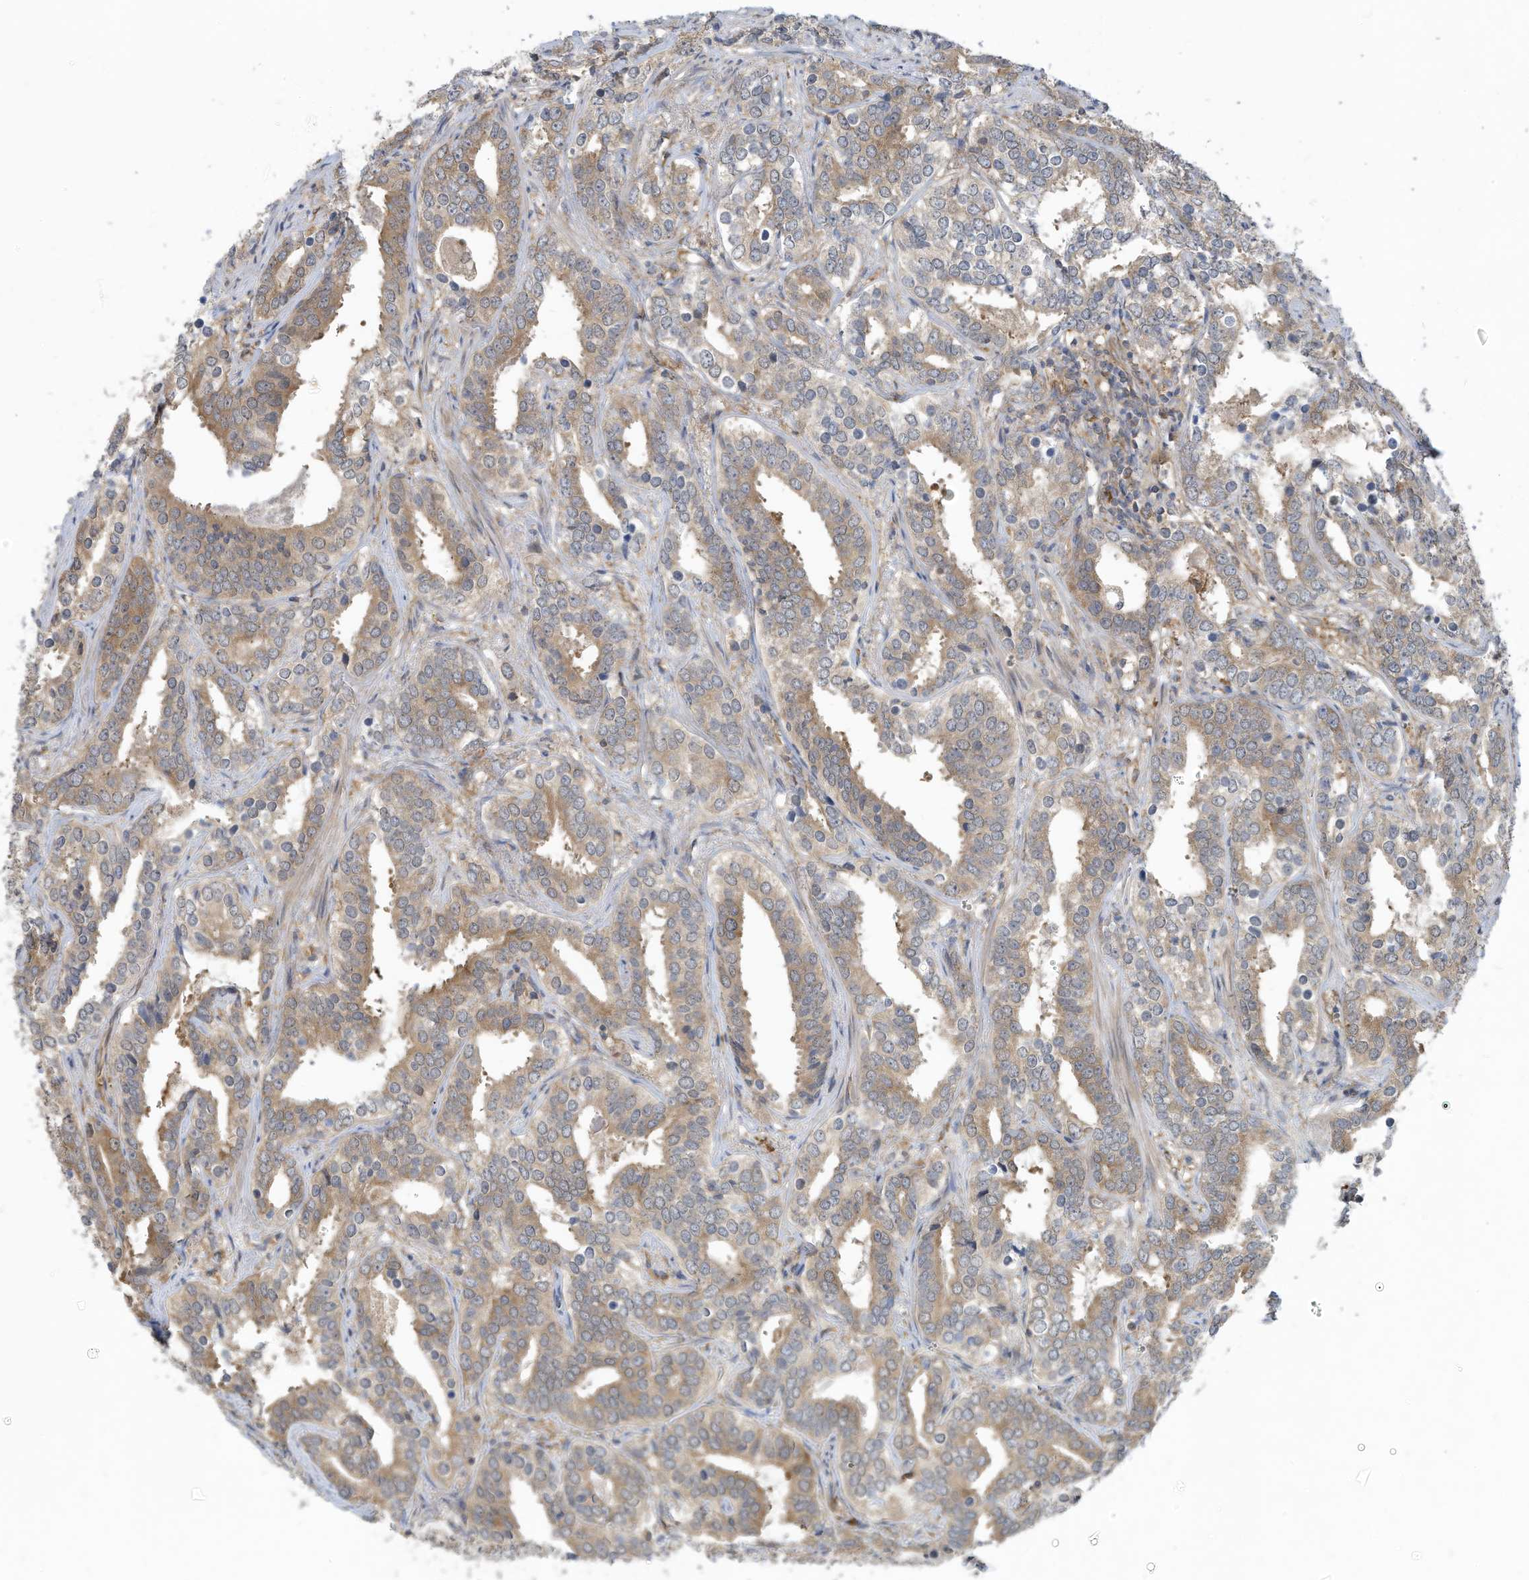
{"staining": {"intensity": "moderate", "quantity": ">75%", "location": "cytoplasmic/membranous"}, "tissue": "prostate cancer", "cell_type": "Tumor cells", "image_type": "cancer", "snomed": [{"axis": "morphology", "description": "Adenocarcinoma, High grade"}, {"axis": "topography", "description": "Prostate"}], "caption": "Protein expression analysis of prostate cancer demonstrates moderate cytoplasmic/membranous positivity in about >75% of tumor cells.", "gene": "USE1", "patient": {"sex": "male", "age": 62}}